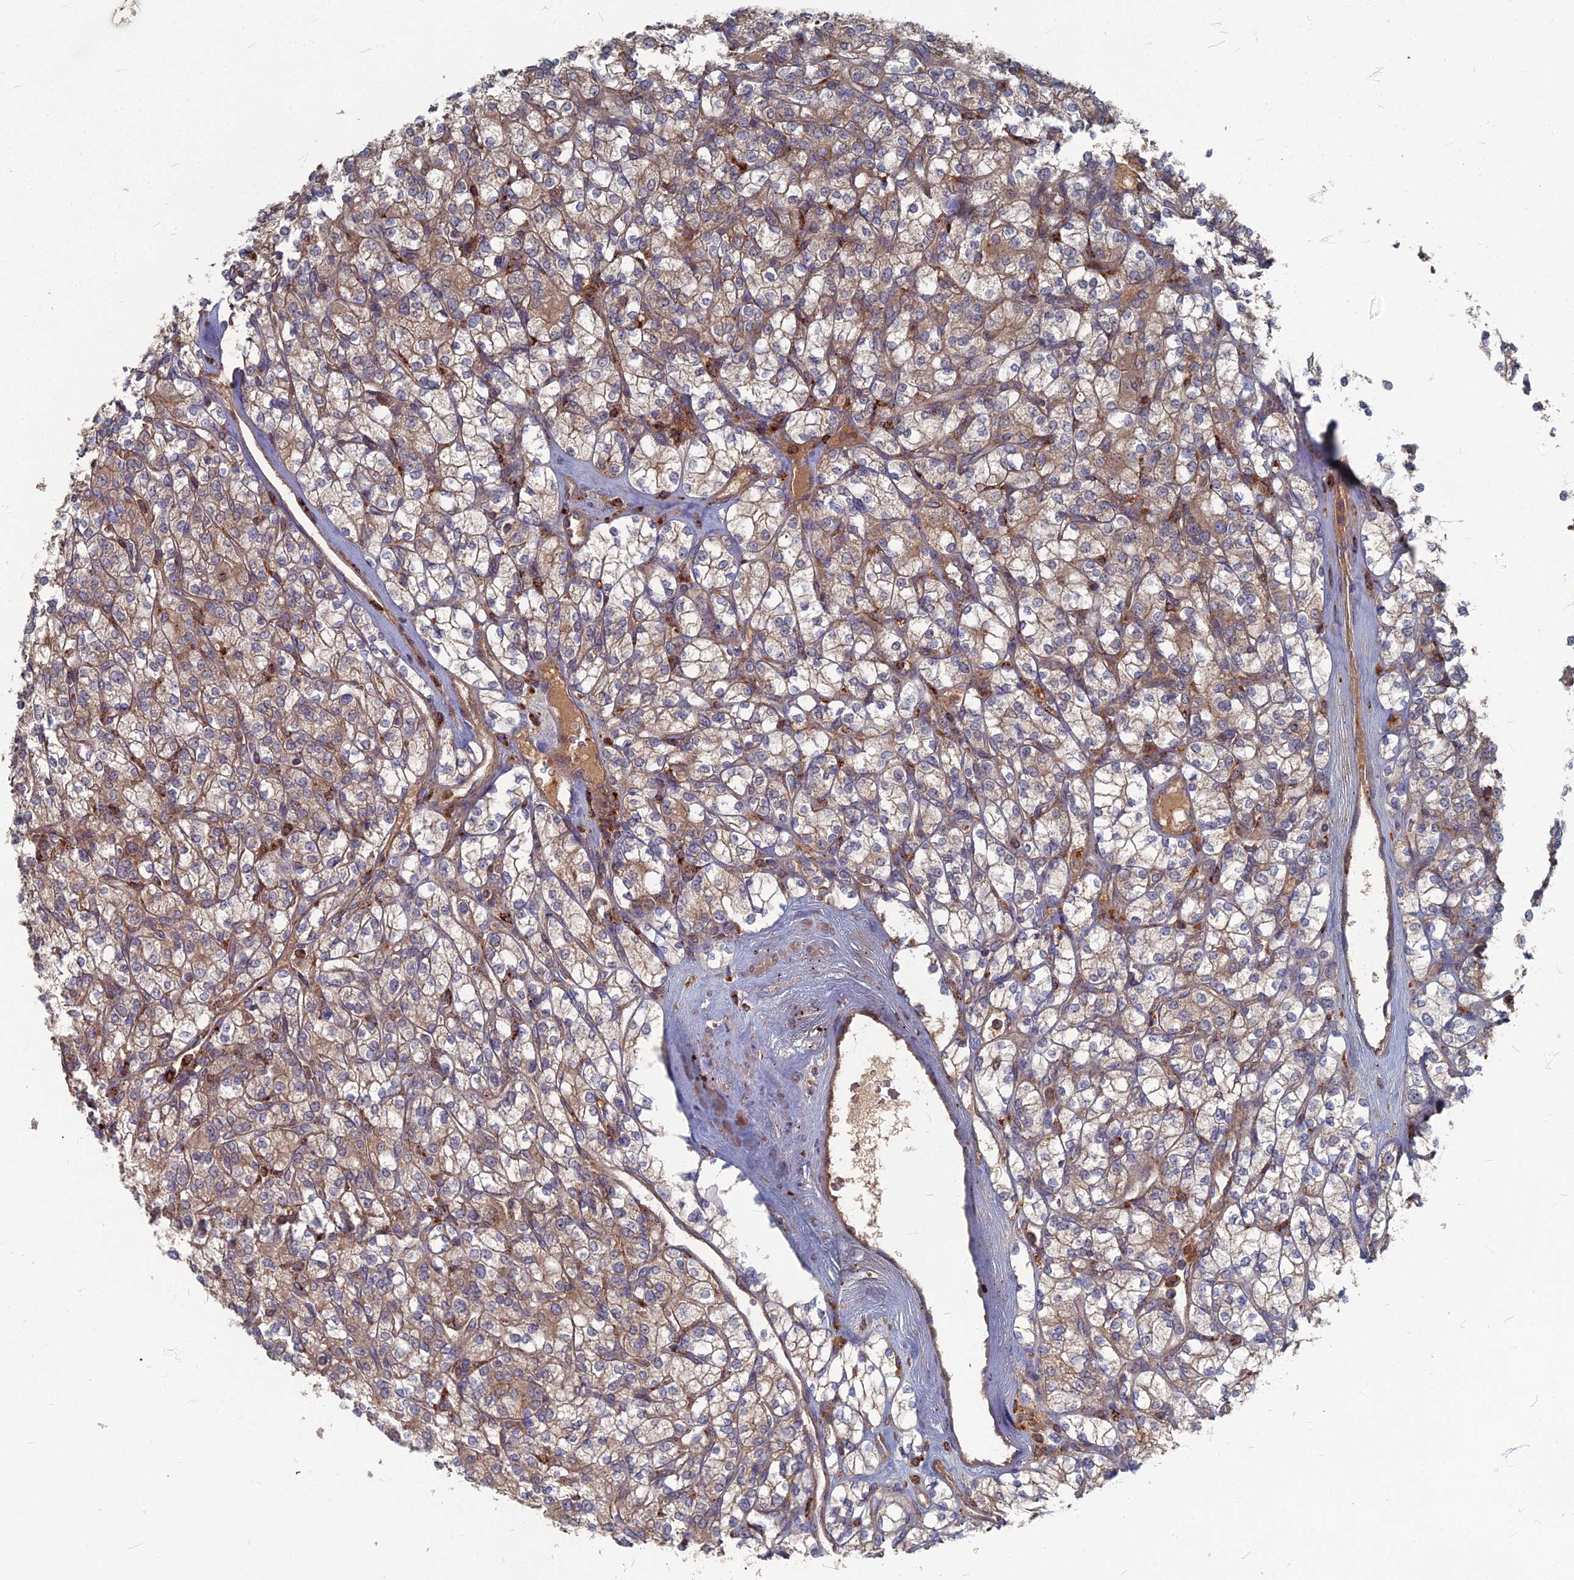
{"staining": {"intensity": "moderate", "quantity": "25%-75%", "location": "cytoplasmic/membranous"}, "tissue": "renal cancer", "cell_type": "Tumor cells", "image_type": "cancer", "snomed": [{"axis": "morphology", "description": "Adenocarcinoma, NOS"}, {"axis": "topography", "description": "Kidney"}], "caption": "Human adenocarcinoma (renal) stained for a protein (brown) exhibits moderate cytoplasmic/membranous positive staining in about 25%-75% of tumor cells.", "gene": "PPCDC", "patient": {"sex": "male", "age": 77}}